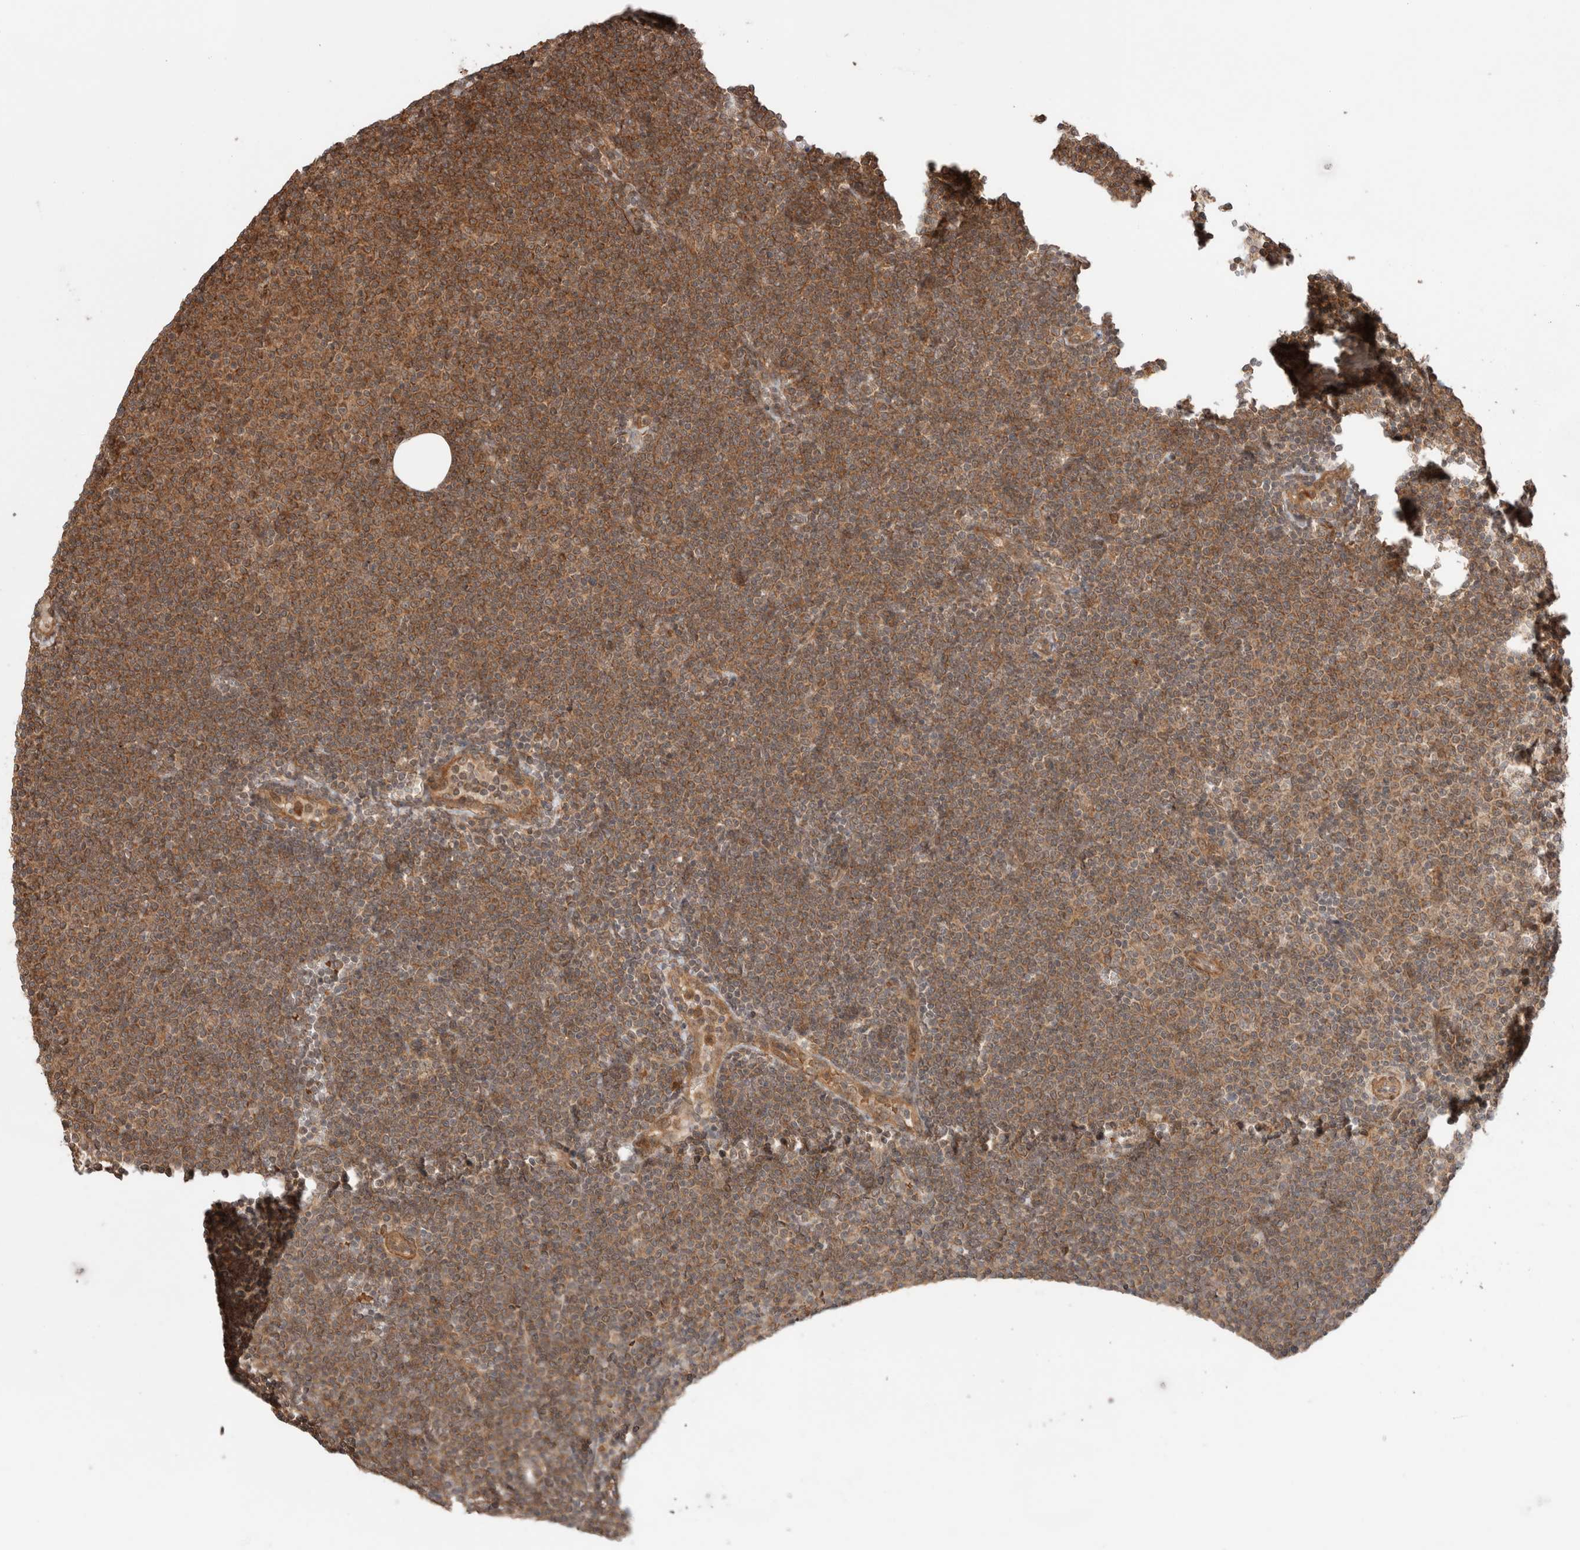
{"staining": {"intensity": "moderate", "quantity": ">75%", "location": "cytoplasmic/membranous"}, "tissue": "lymphoma", "cell_type": "Tumor cells", "image_type": "cancer", "snomed": [{"axis": "morphology", "description": "Malignant lymphoma, non-Hodgkin's type, Low grade"}, {"axis": "topography", "description": "Lymph node"}], "caption": "Lymphoma stained for a protein demonstrates moderate cytoplasmic/membranous positivity in tumor cells.", "gene": "ZNF649", "patient": {"sex": "female", "age": 53}}